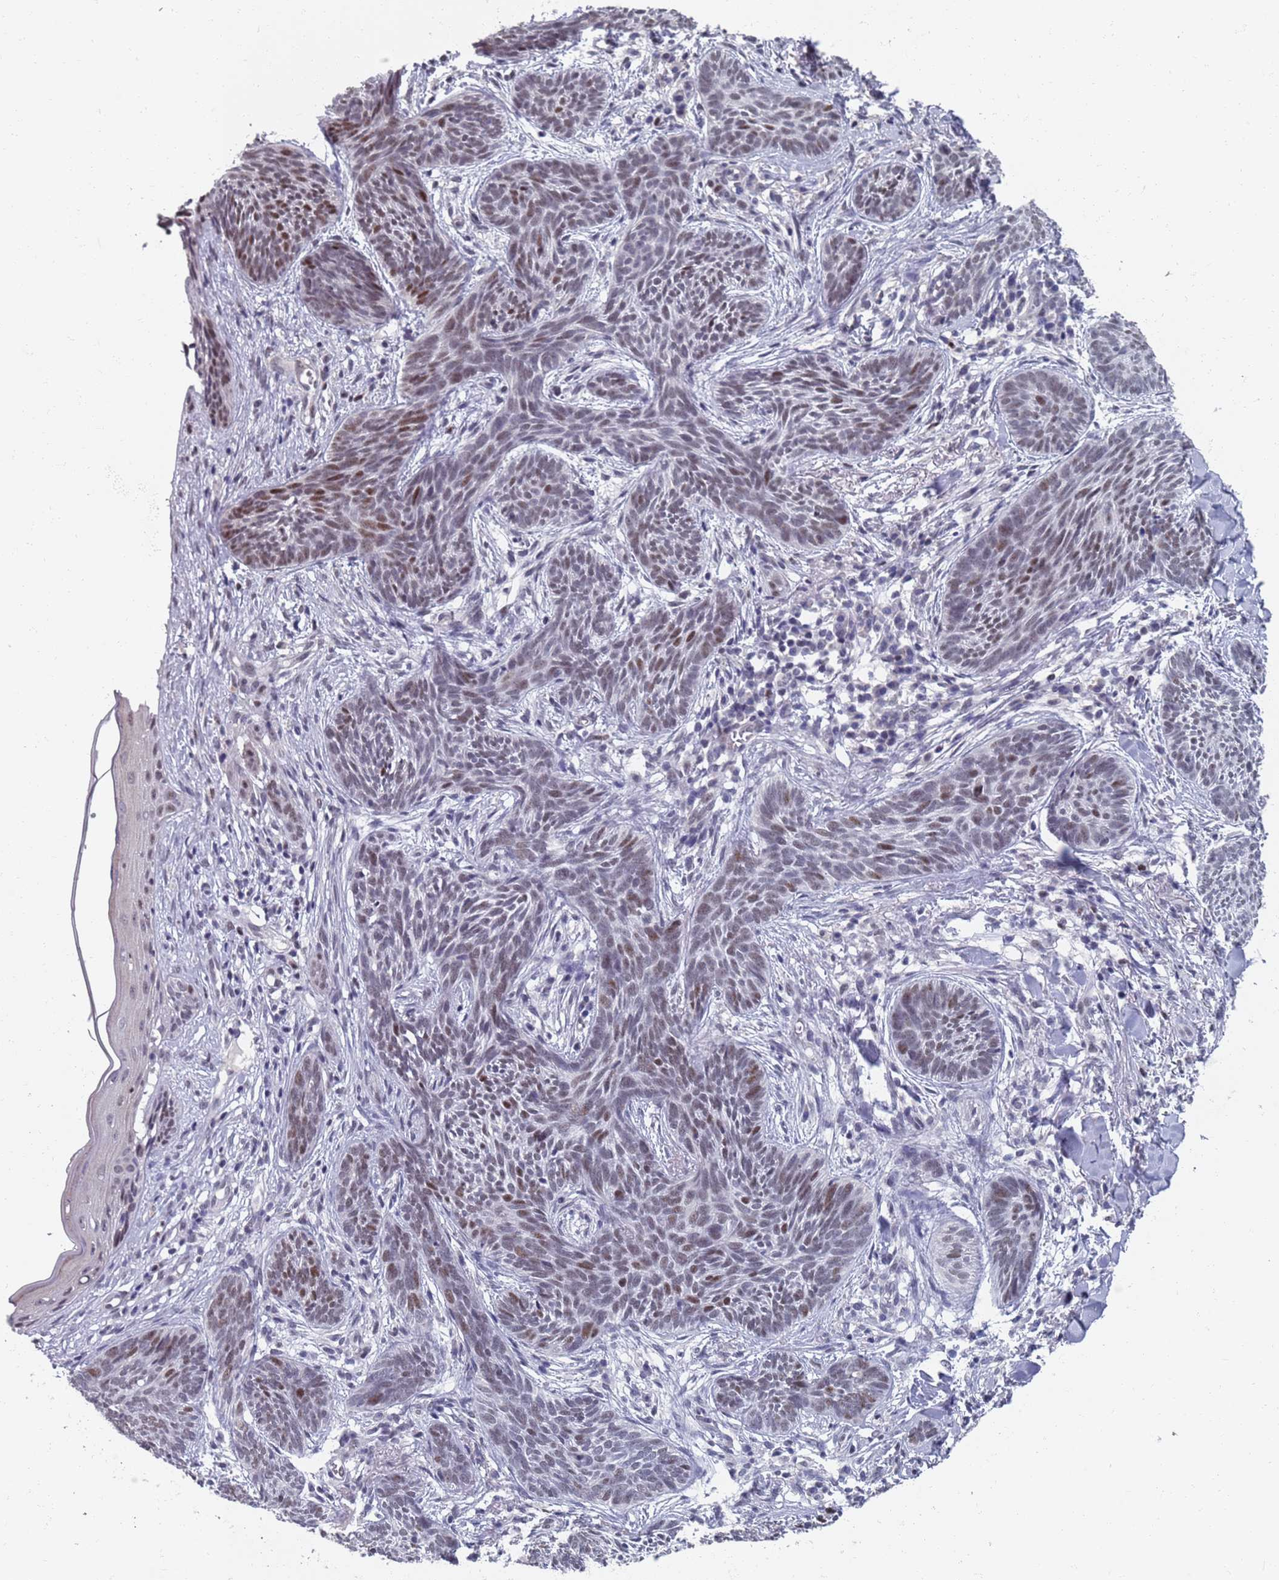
{"staining": {"intensity": "moderate", "quantity": "<25%", "location": "nuclear"}, "tissue": "skin cancer", "cell_type": "Tumor cells", "image_type": "cancer", "snomed": [{"axis": "morphology", "description": "Basal cell carcinoma"}, {"axis": "topography", "description": "Skin"}], "caption": "Skin basal cell carcinoma stained for a protein (brown) exhibits moderate nuclear positive positivity in about <25% of tumor cells.", "gene": "SAMD1", "patient": {"sex": "female", "age": 81}}